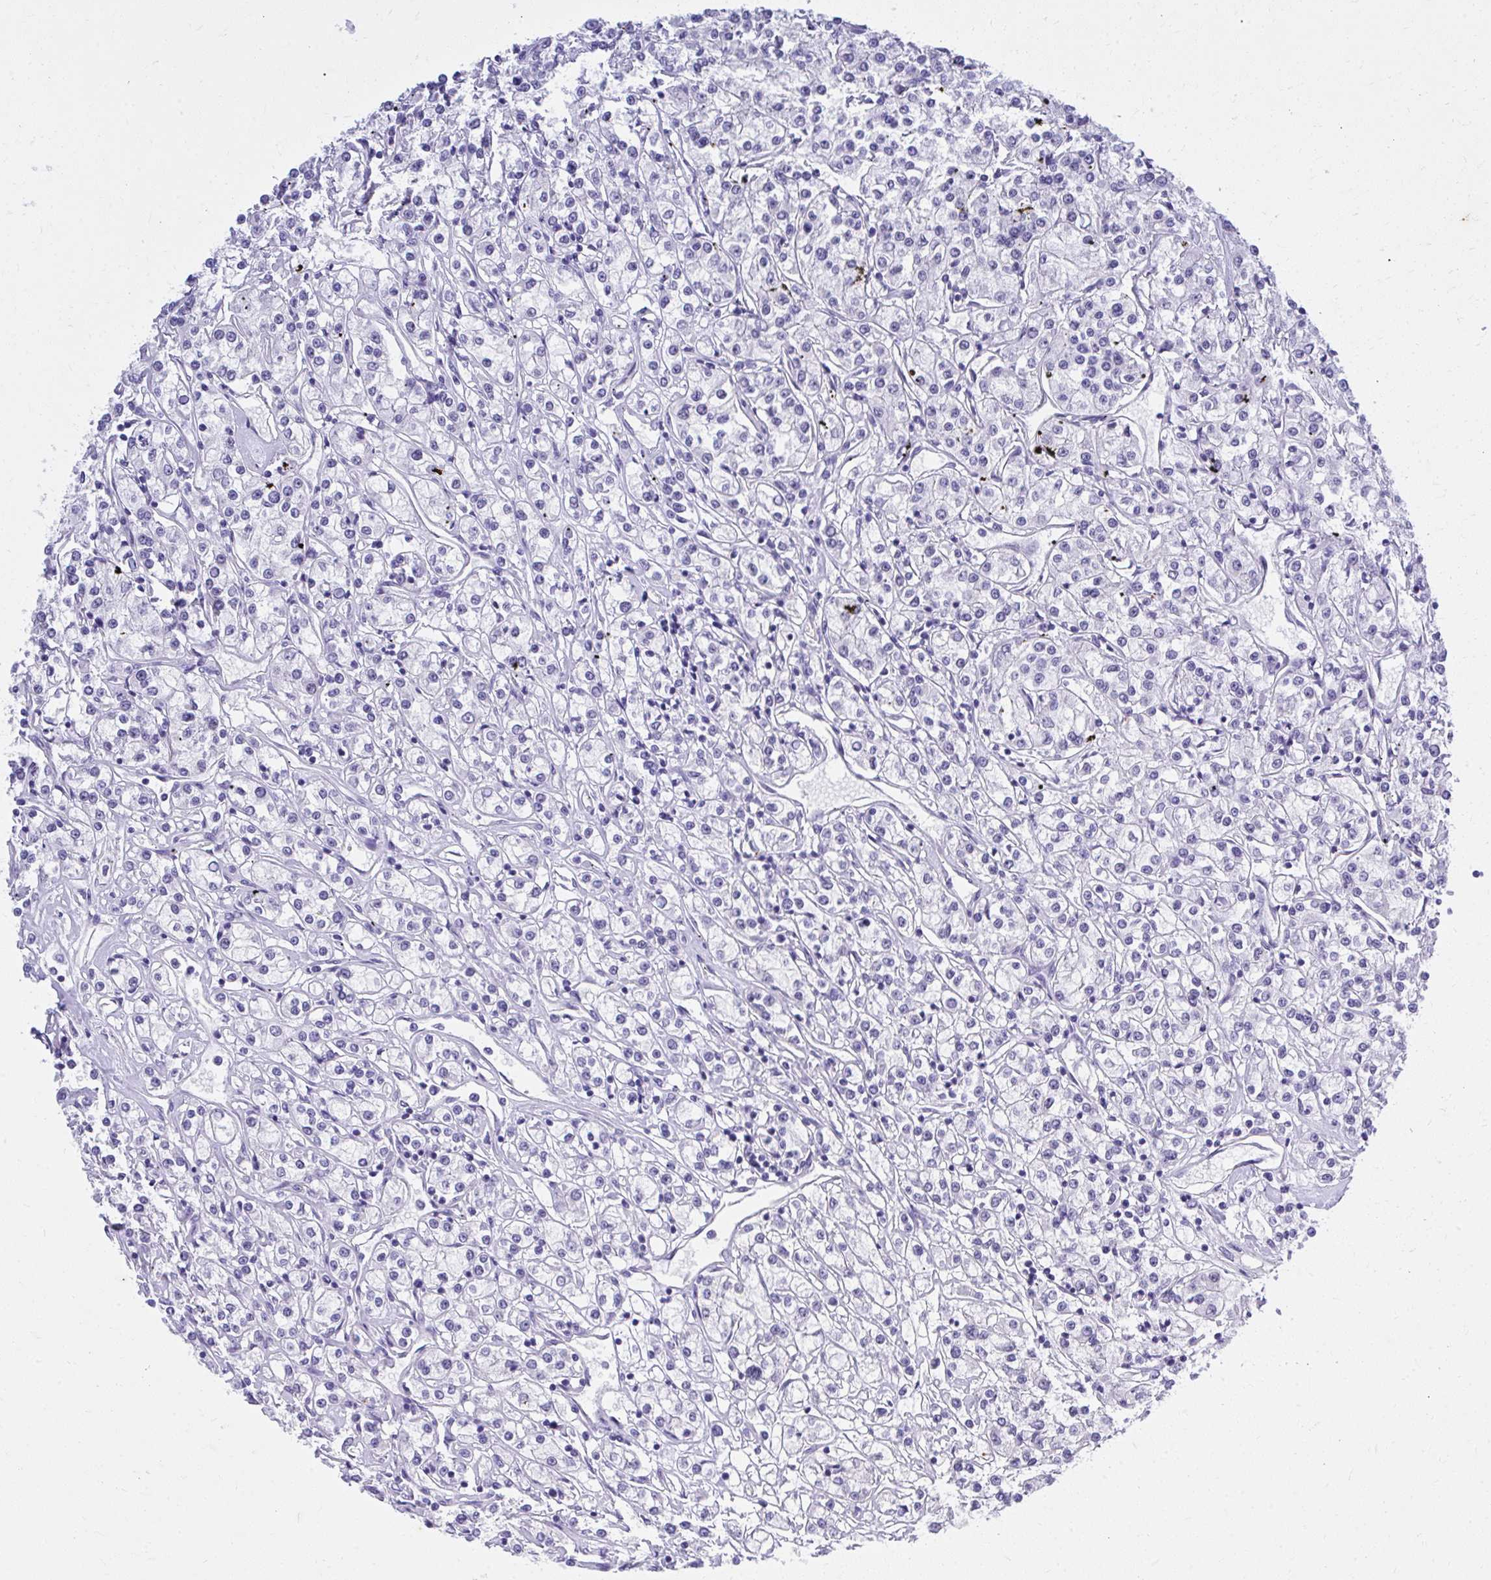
{"staining": {"intensity": "negative", "quantity": "none", "location": "none"}, "tissue": "renal cancer", "cell_type": "Tumor cells", "image_type": "cancer", "snomed": [{"axis": "morphology", "description": "Adenocarcinoma, NOS"}, {"axis": "topography", "description": "Kidney"}], "caption": "Protein analysis of renal cancer (adenocarcinoma) shows no significant staining in tumor cells.", "gene": "KLK1", "patient": {"sex": "female", "age": 59}}